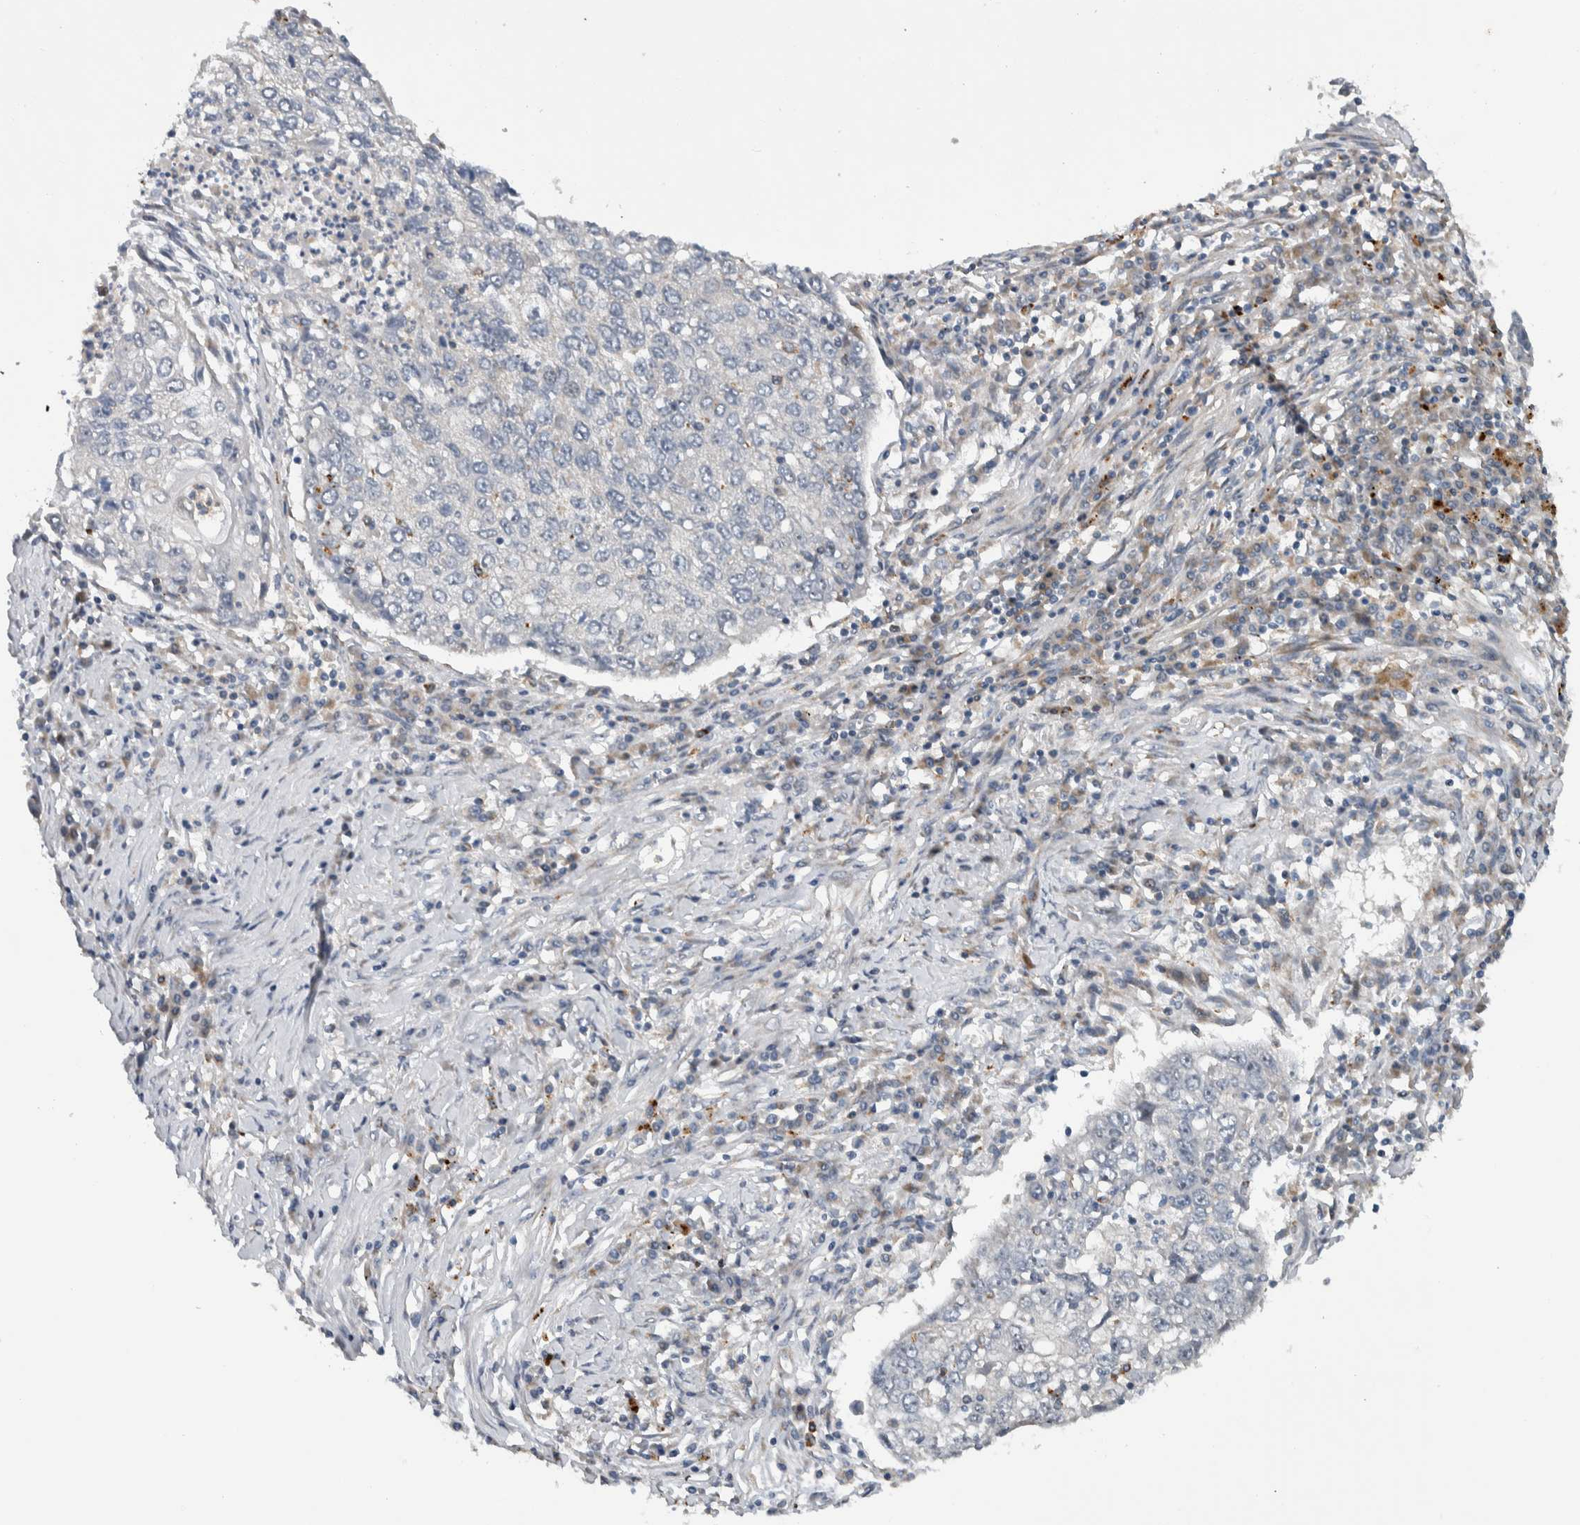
{"staining": {"intensity": "negative", "quantity": "none", "location": "none"}, "tissue": "lung cancer", "cell_type": "Tumor cells", "image_type": "cancer", "snomed": [{"axis": "morphology", "description": "Squamous cell carcinoma, NOS"}, {"axis": "topography", "description": "Lung"}], "caption": "This is an IHC photomicrograph of human lung cancer (squamous cell carcinoma). There is no staining in tumor cells.", "gene": "PRRG4", "patient": {"sex": "female", "age": 63}}